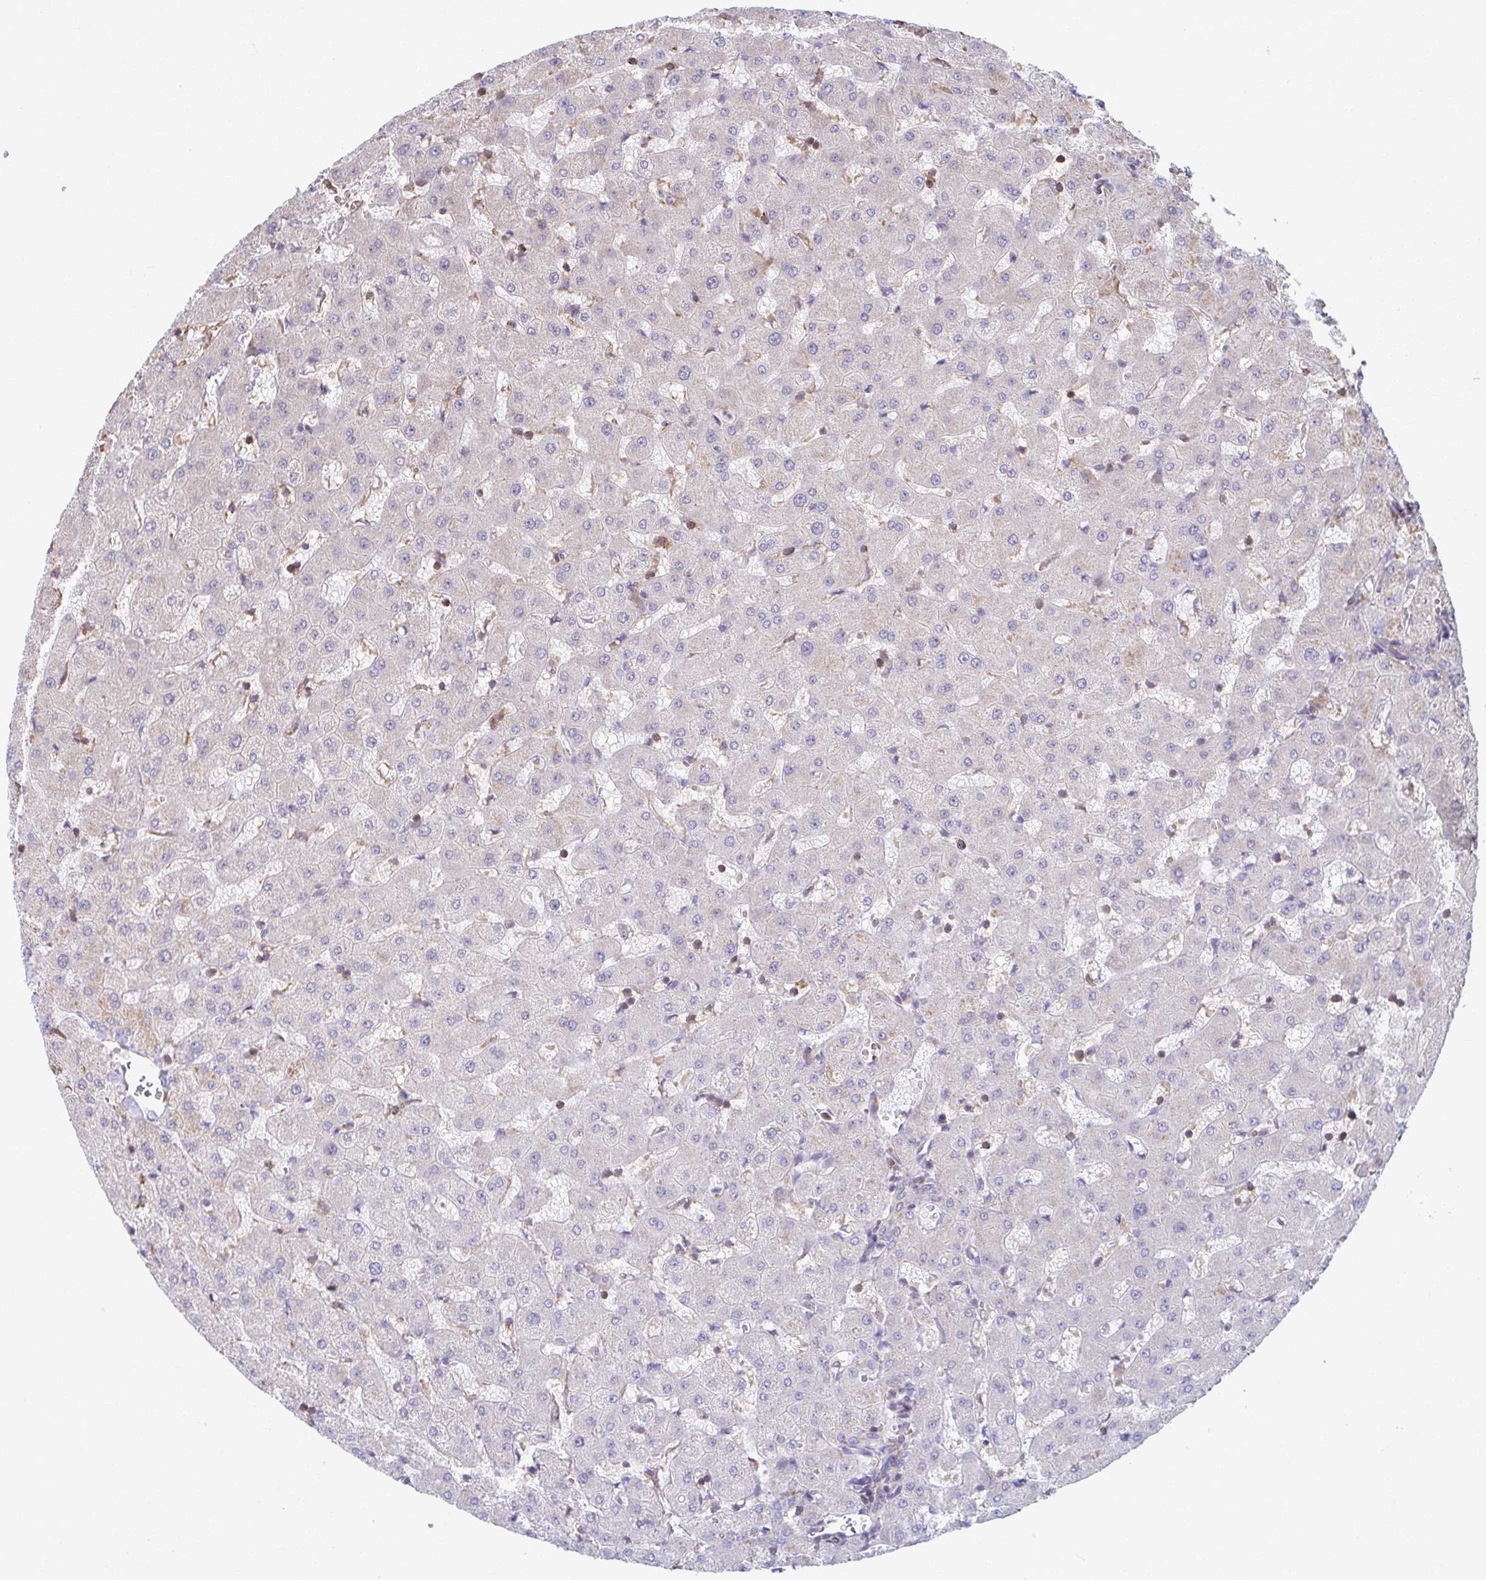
{"staining": {"intensity": "weak", "quantity": "25%-75%", "location": "cytoplasmic/membranous"}, "tissue": "liver", "cell_type": "Cholangiocytes", "image_type": "normal", "snomed": [{"axis": "morphology", "description": "Normal tissue, NOS"}, {"axis": "topography", "description": "Liver"}], "caption": "Protein staining of benign liver shows weak cytoplasmic/membranous expression in about 25%-75% of cholangiocytes.", "gene": "KLHL34", "patient": {"sex": "female", "age": 63}}